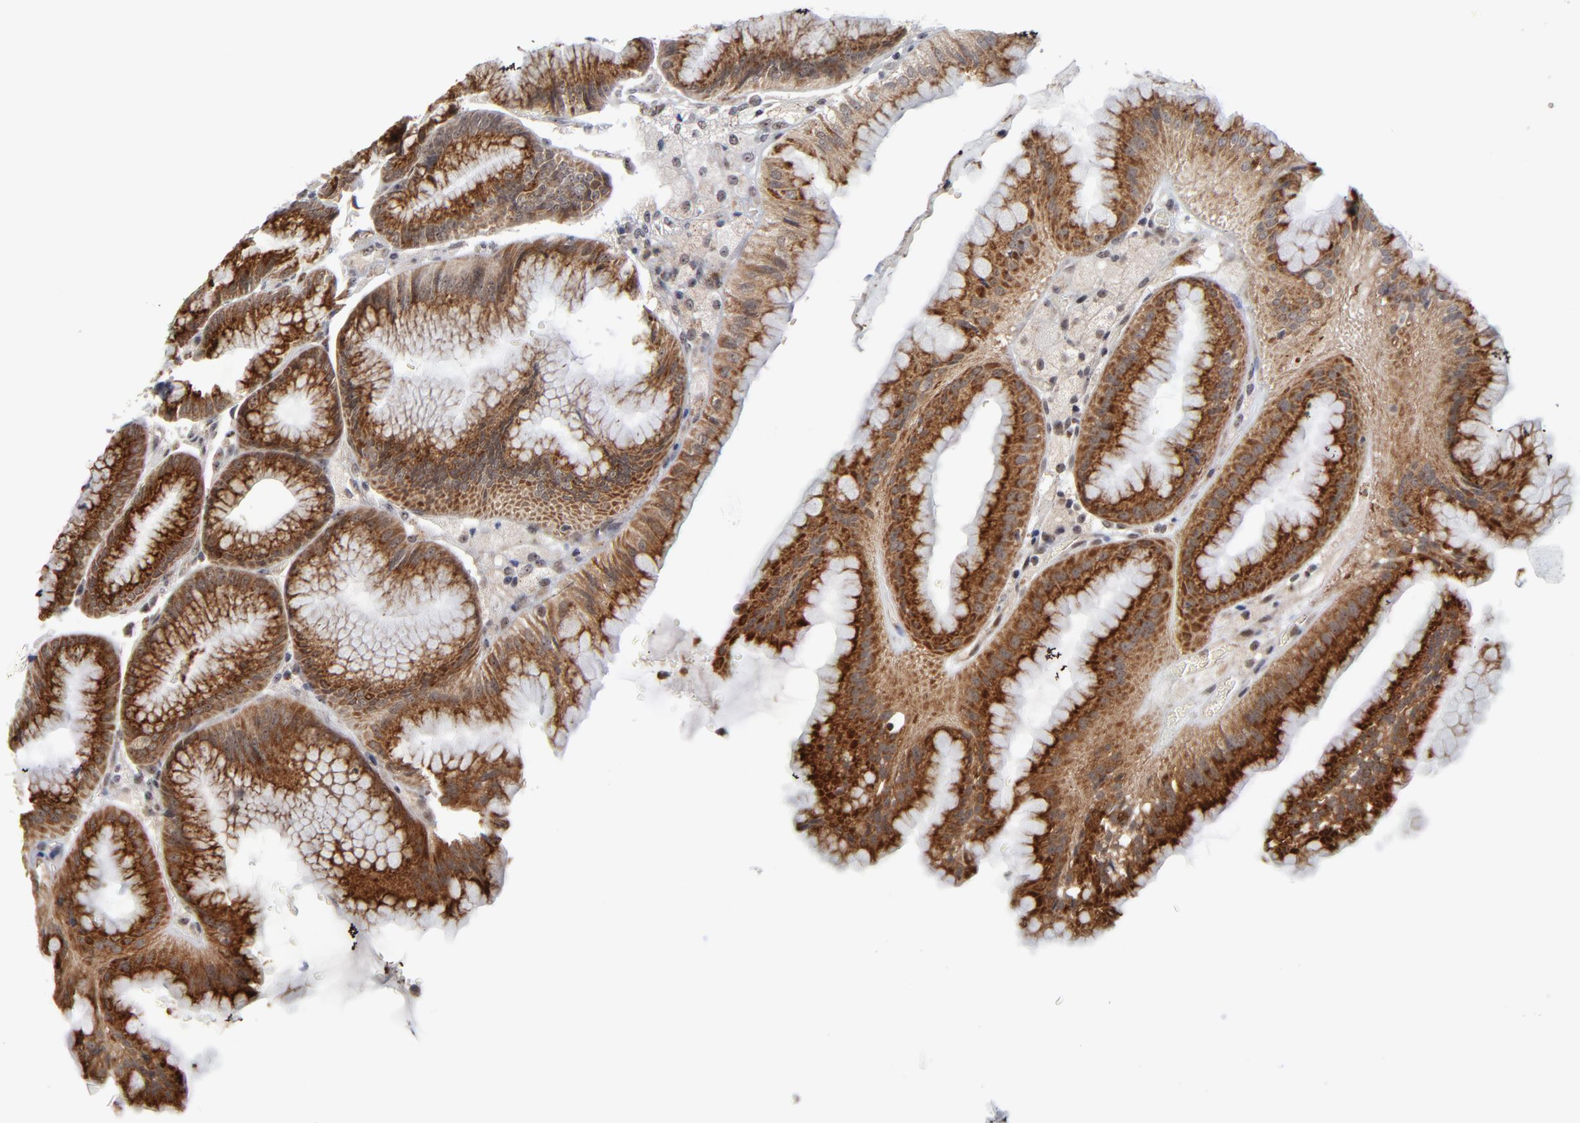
{"staining": {"intensity": "strong", "quantity": ">75%", "location": "cytoplasmic/membranous,nuclear"}, "tissue": "stomach", "cell_type": "Glandular cells", "image_type": "normal", "snomed": [{"axis": "morphology", "description": "Normal tissue, NOS"}, {"axis": "topography", "description": "Stomach, lower"}], "caption": "High-power microscopy captured an immunohistochemistry micrograph of normal stomach, revealing strong cytoplasmic/membranous,nuclear positivity in approximately >75% of glandular cells. (DAB IHC with brightfield microscopy, high magnification).", "gene": "ZNF419", "patient": {"sex": "male", "age": 71}}